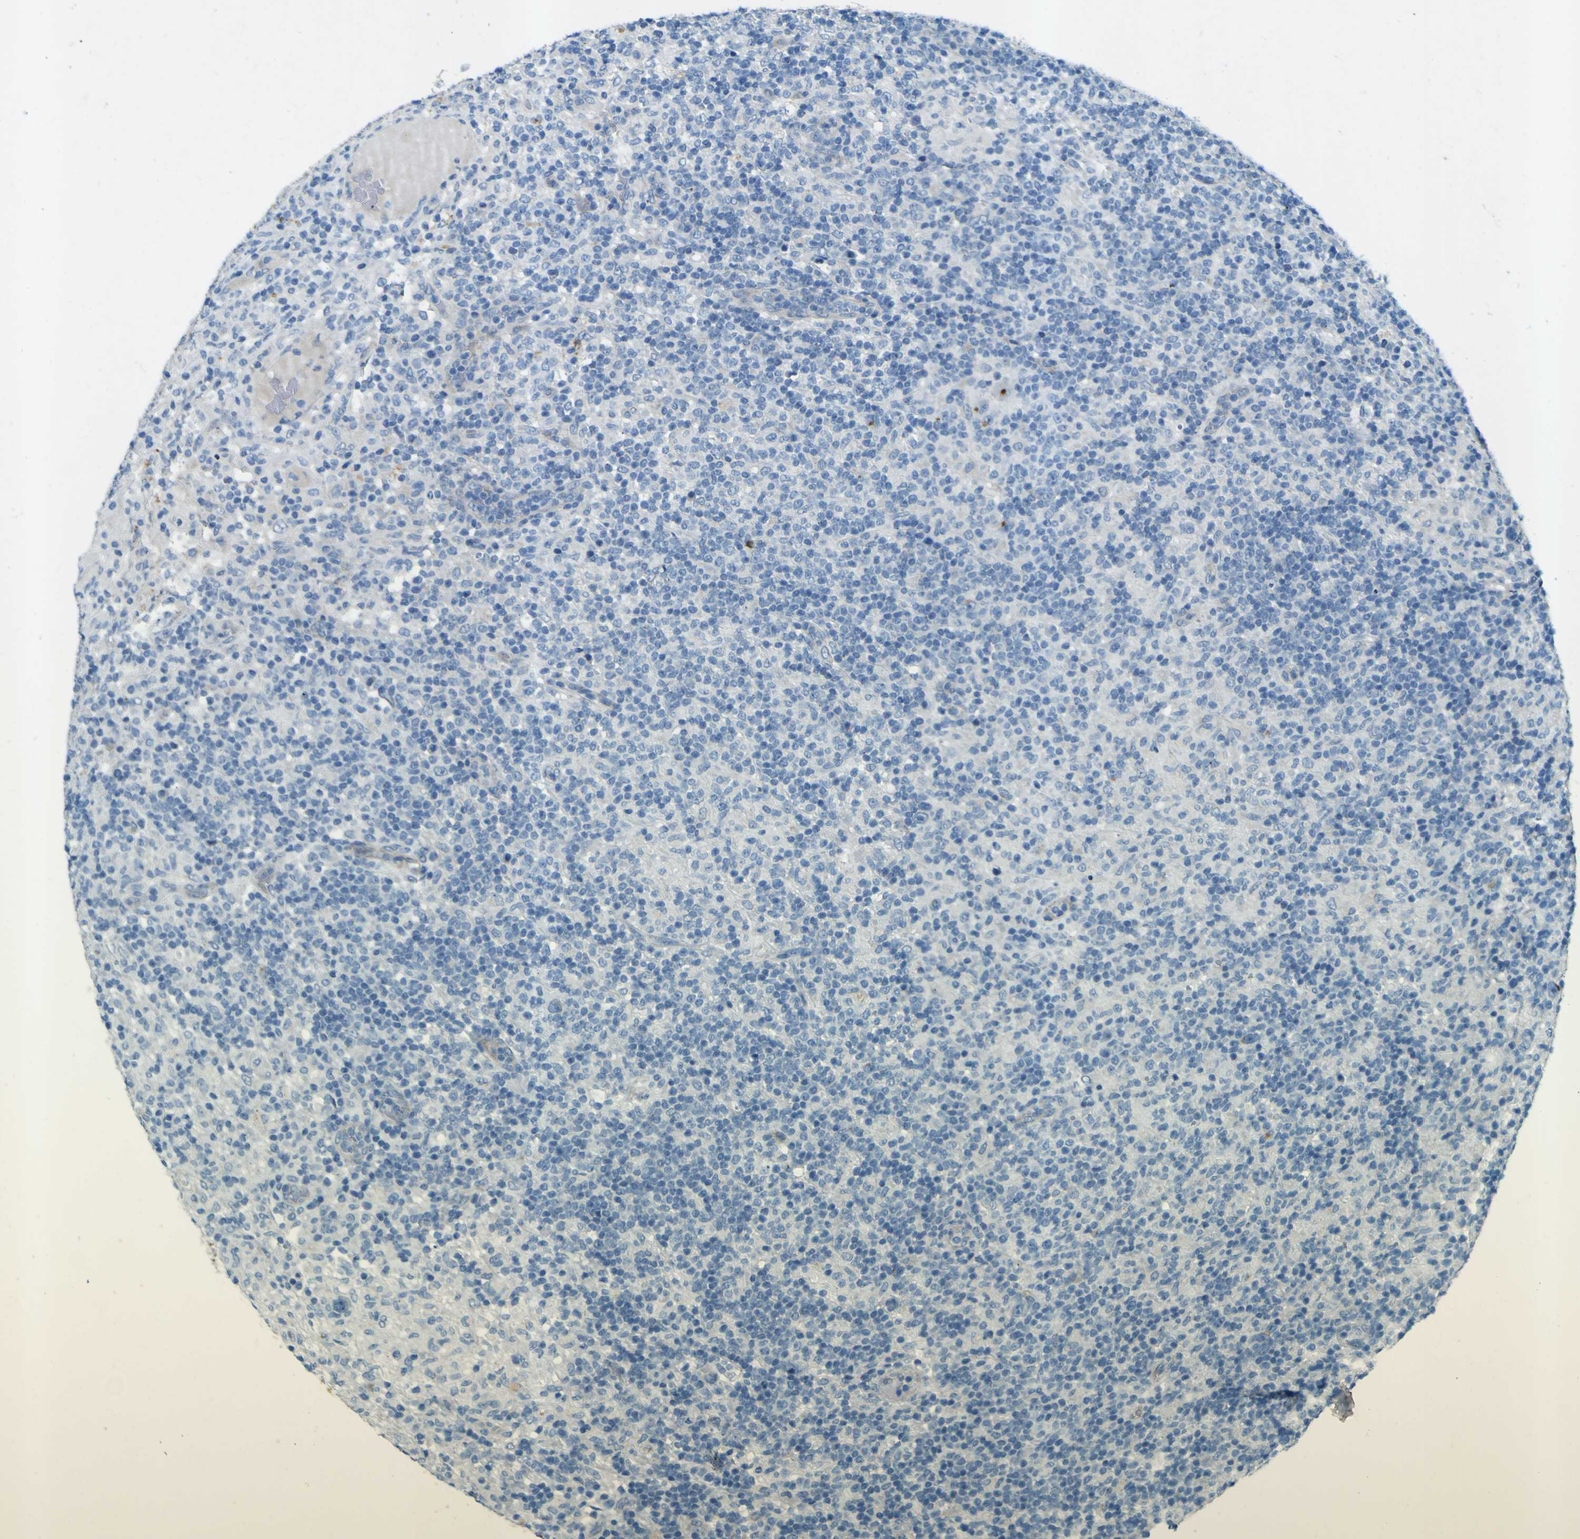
{"staining": {"intensity": "negative", "quantity": "none", "location": "none"}, "tissue": "lymphoma", "cell_type": "Tumor cells", "image_type": "cancer", "snomed": [{"axis": "morphology", "description": "Hodgkin's disease, NOS"}, {"axis": "topography", "description": "Lymph node"}], "caption": "The histopathology image shows no significant expression in tumor cells of lymphoma. Brightfield microscopy of immunohistochemistry (IHC) stained with DAB (3,3'-diaminobenzidine) (brown) and hematoxylin (blue), captured at high magnification.", "gene": "PDE9A", "patient": {"sex": "male", "age": 70}}